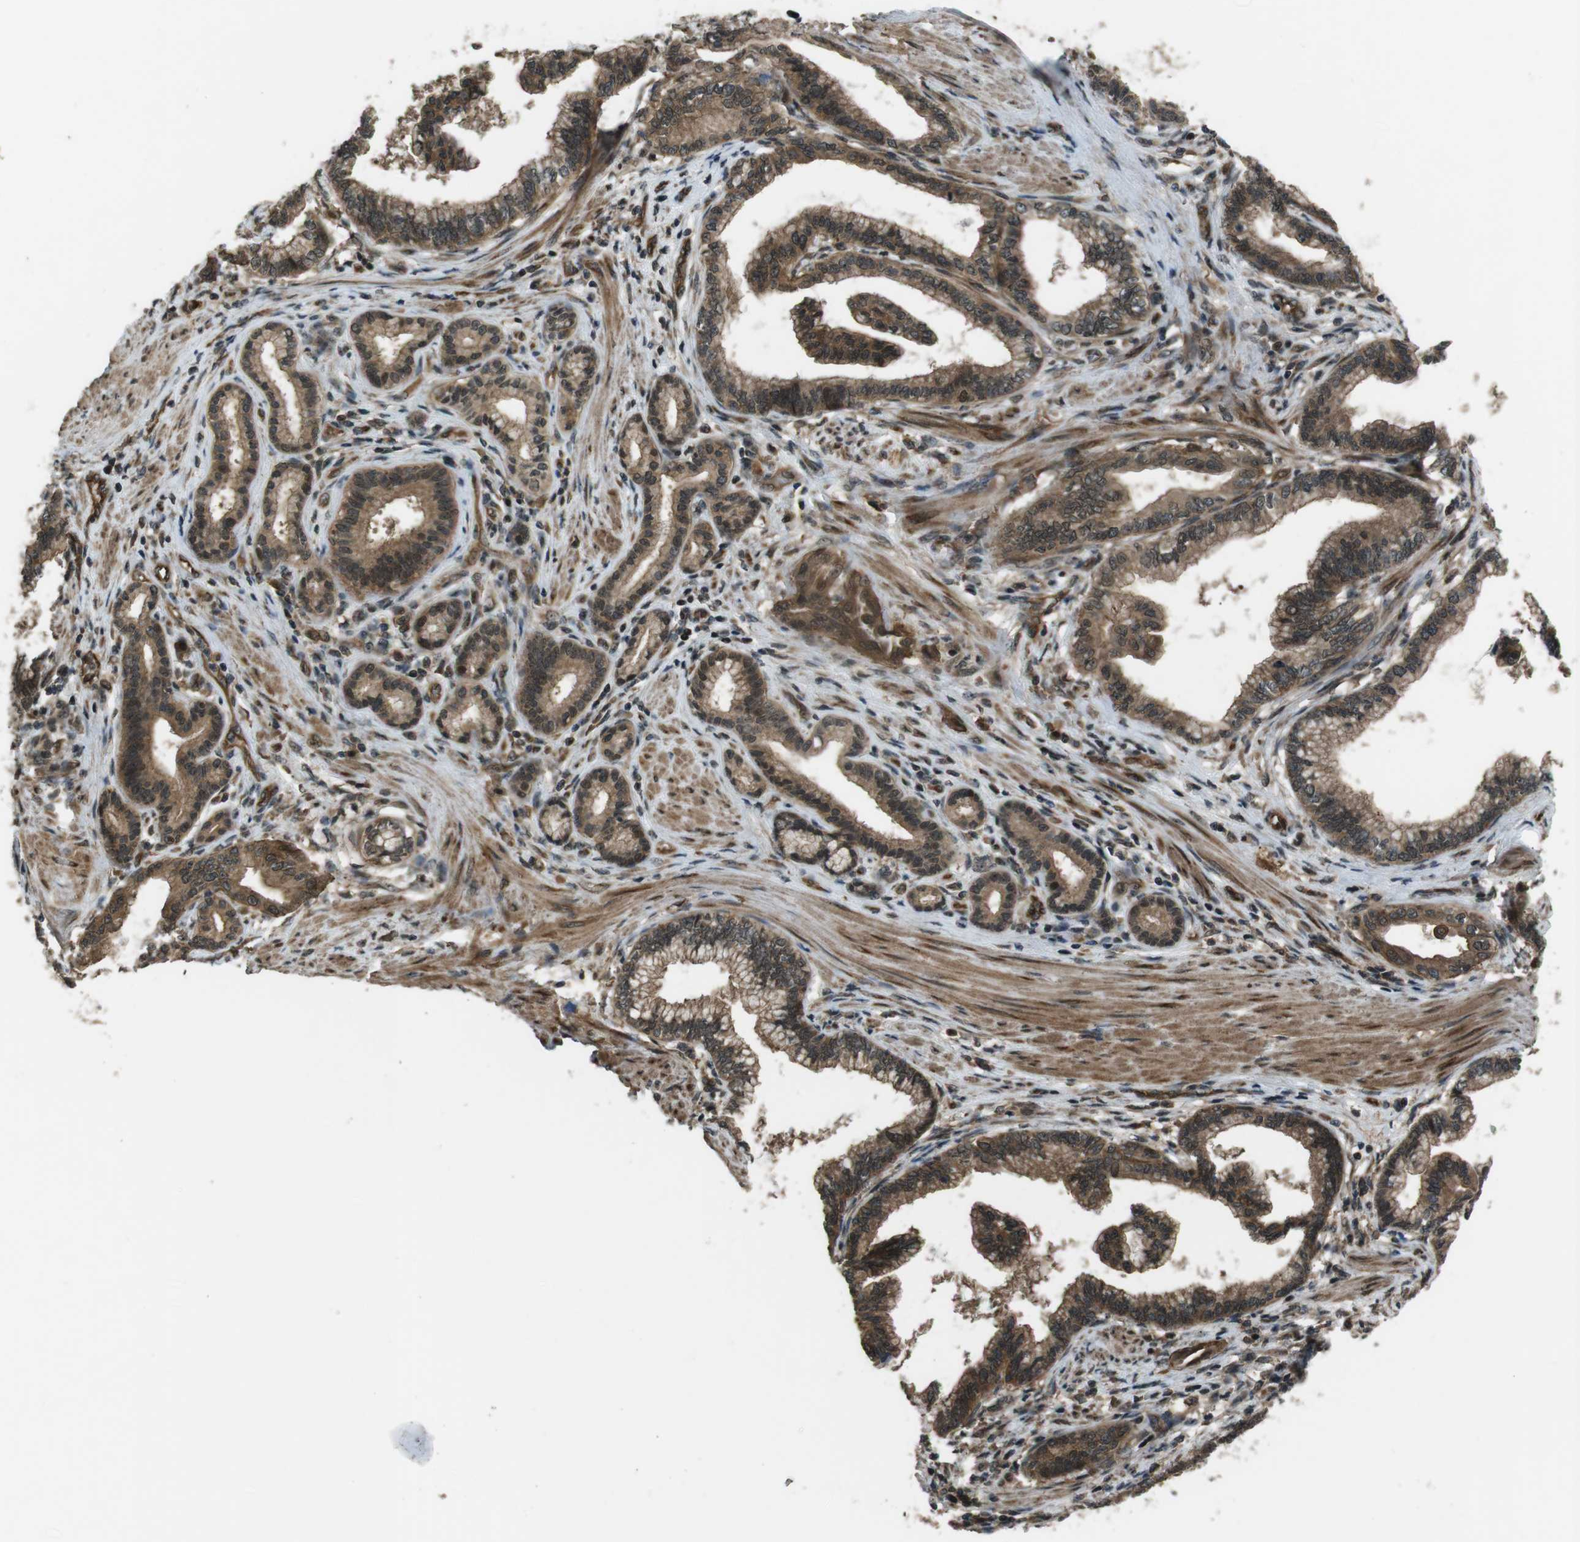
{"staining": {"intensity": "moderate", "quantity": ">75%", "location": "cytoplasmic/membranous,nuclear"}, "tissue": "pancreatic cancer", "cell_type": "Tumor cells", "image_type": "cancer", "snomed": [{"axis": "morphology", "description": "Adenocarcinoma, NOS"}, {"axis": "topography", "description": "Pancreas"}], "caption": "The photomicrograph exhibits a brown stain indicating the presence of a protein in the cytoplasmic/membranous and nuclear of tumor cells in pancreatic cancer.", "gene": "TIAM2", "patient": {"sex": "female", "age": 64}}